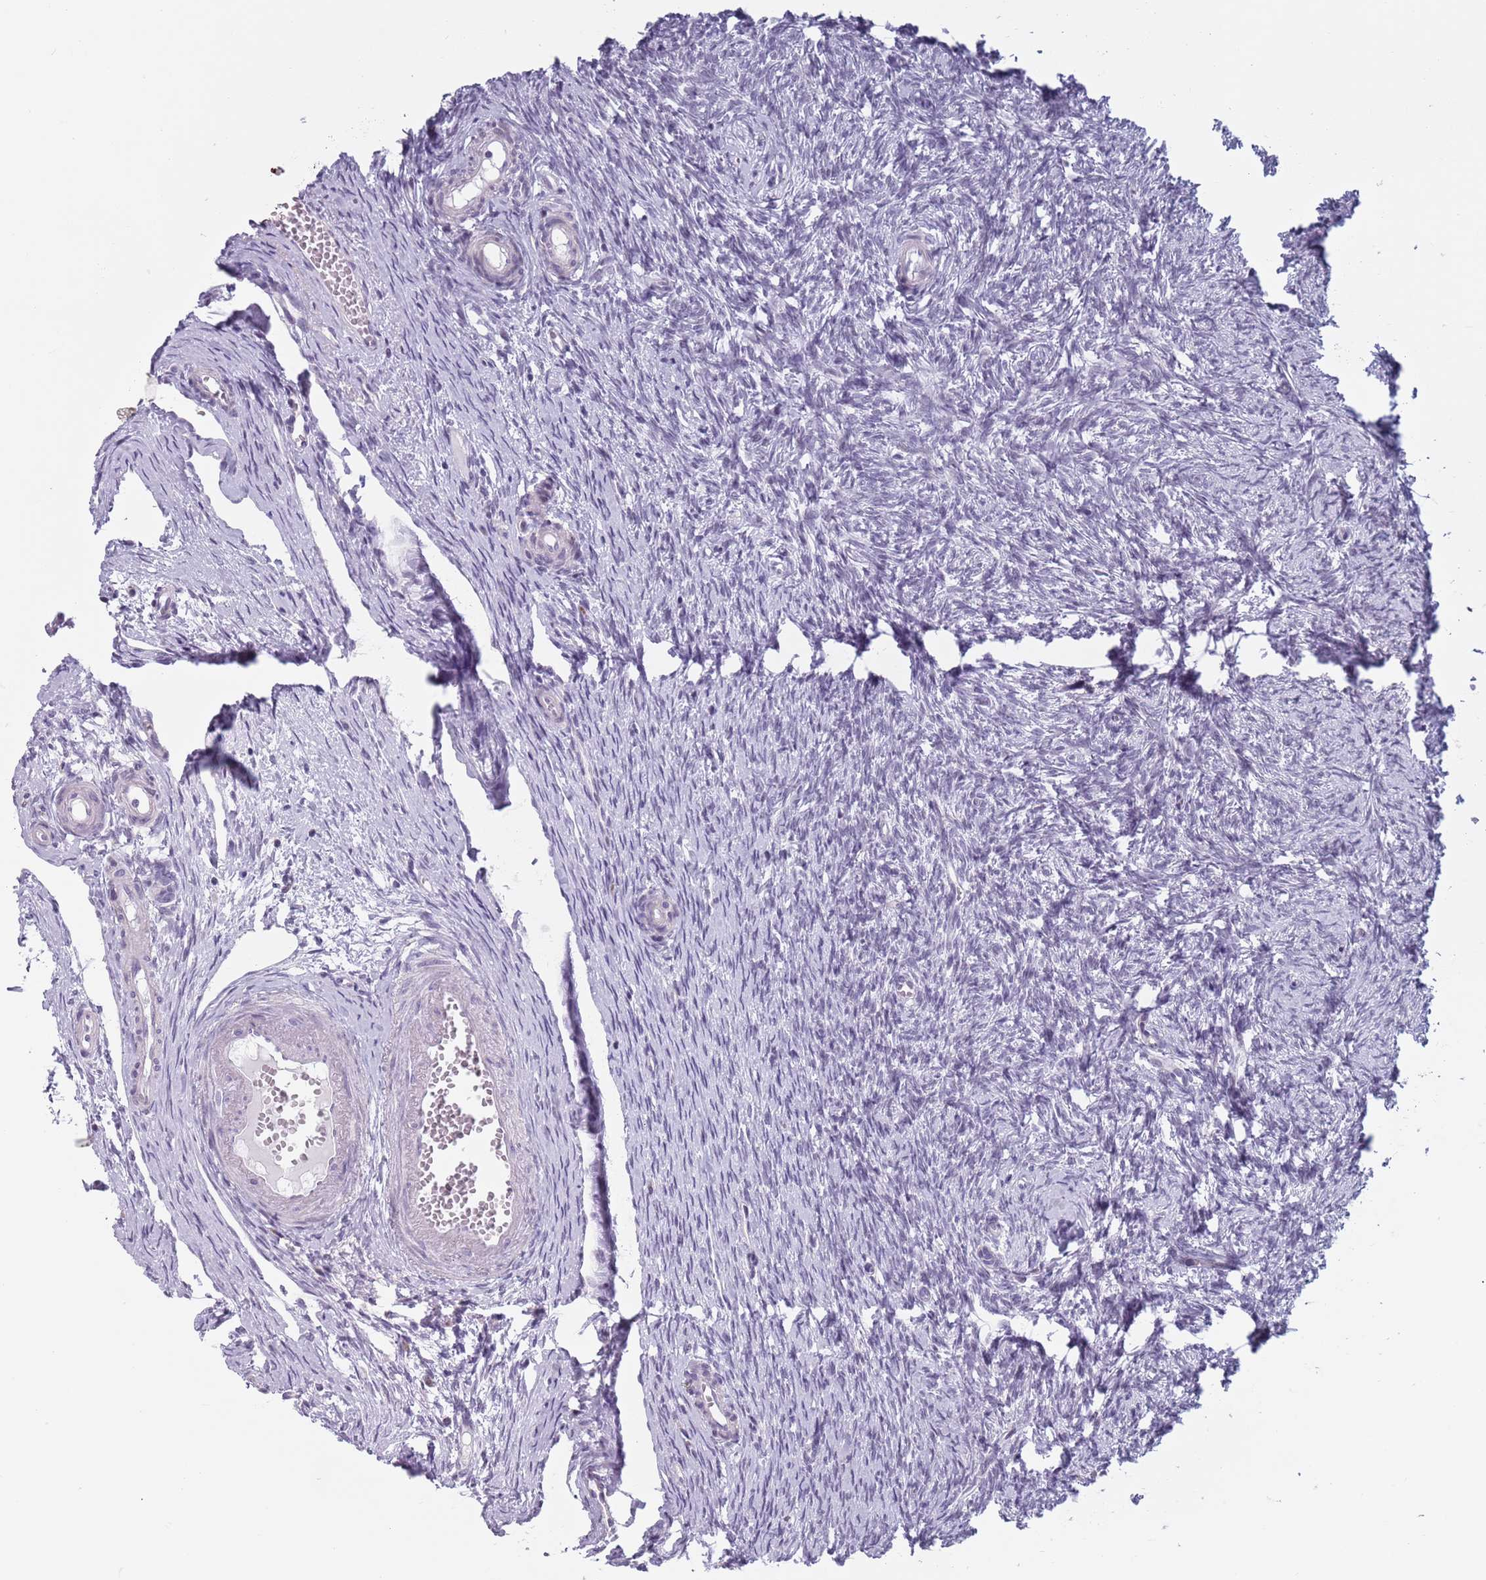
{"staining": {"intensity": "negative", "quantity": "none", "location": "none"}, "tissue": "ovary", "cell_type": "Follicle cells", "image_type": "normal", "snomed": [{"axis": "morphology", "description": "Normal tissue, NOS"}, {"axis": "topography", "description": "Ovary"}], "caption": "Immunohistochemical staining of unremarkable ovary exhibits no significant positivity in follicle cells. Nuclei are stained in blue.", "gene": "ZKSCAN2", "patient": {"sex": "female", "age": 51}}